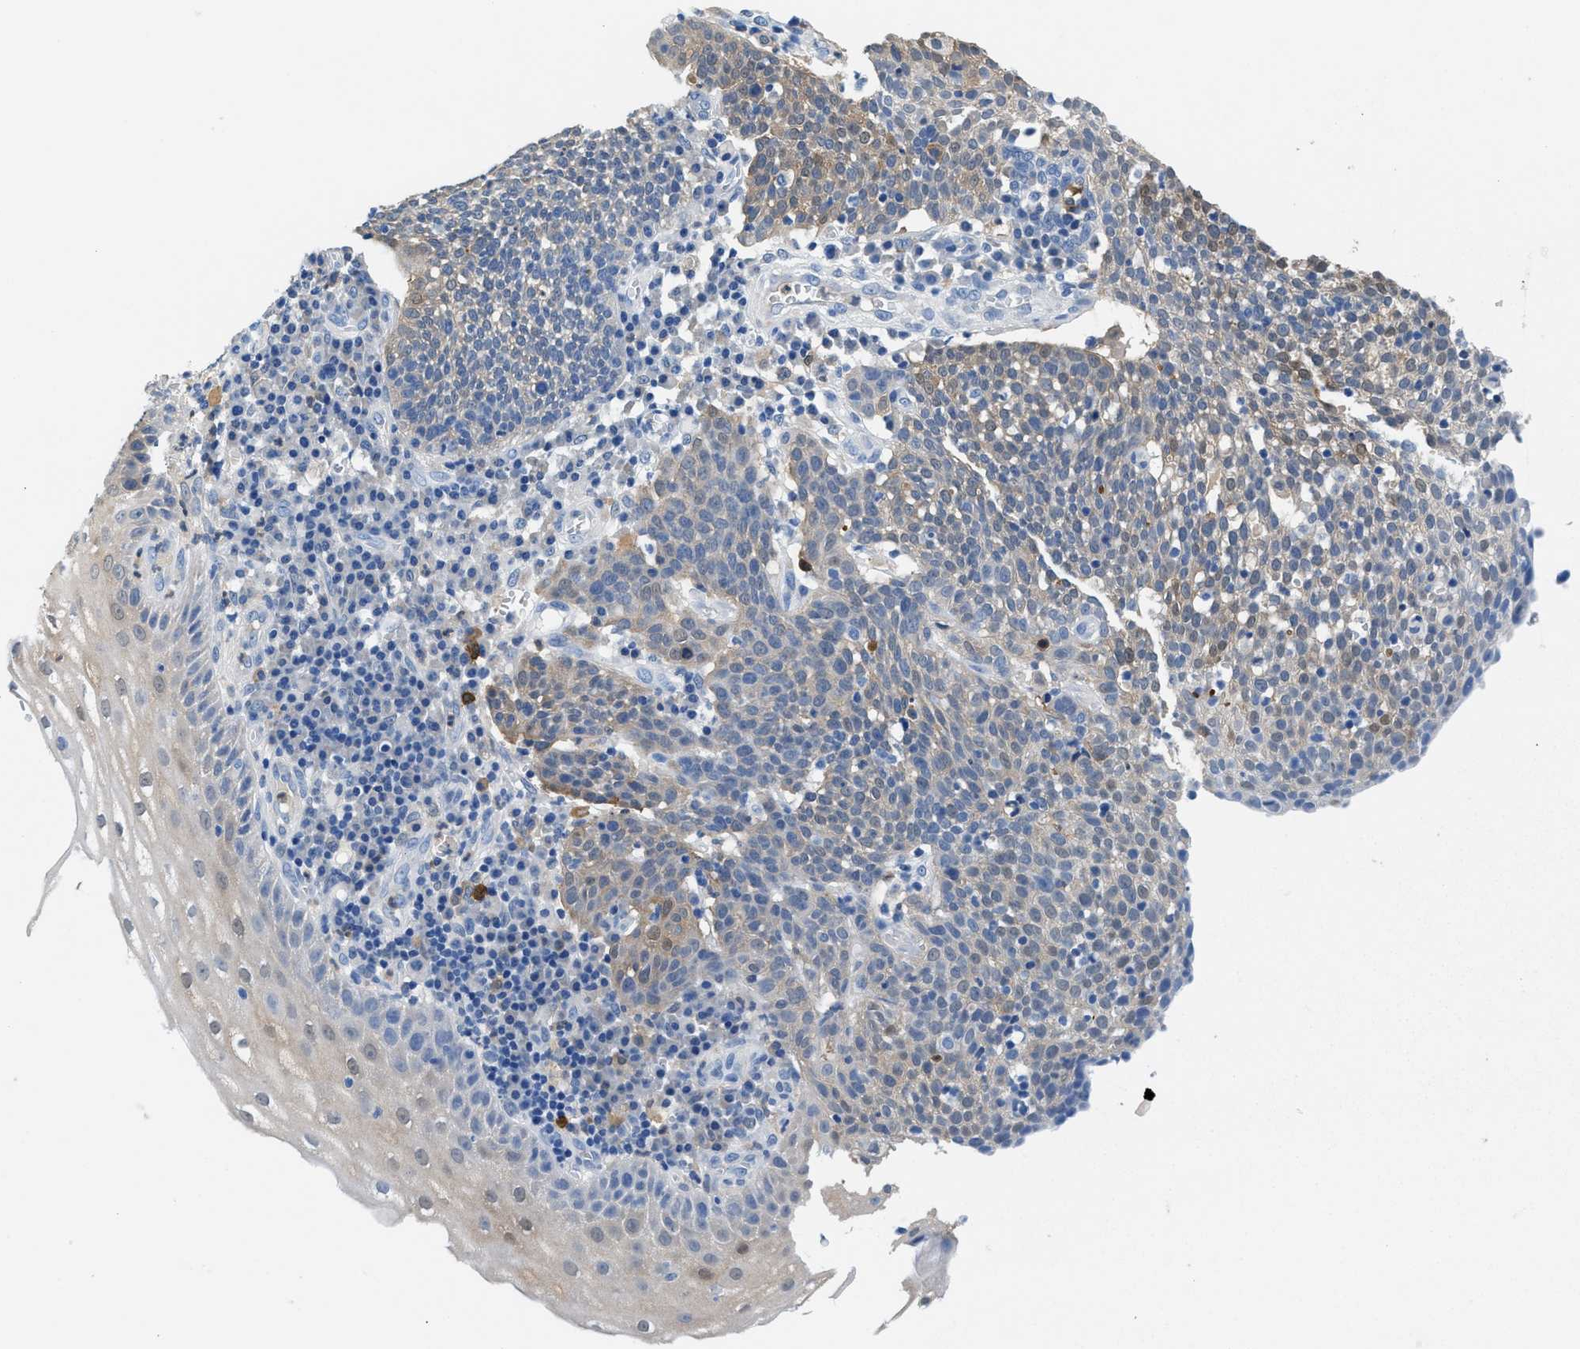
{"staining": {"intensity": "weak", "quantity": "25%-75%", "location": "cytoplasmic/membranous"}, "tissue": "cervical cancer", "cell_type": "Tumor cells", "image_type": "cancer", "snomed": [{"axis": "morphology", "description": "Squamous cell carcinoma, NOS"}, {"axis": "topography", "description": "Cervix"}], "caption": "Protein analysis of cervical squamous cell carcinoma tissue demonstrates weak cytoplasmic/membranous expression in about 25%-75% of tumor cells. Immunohistochemistry stains the protein in brown and the nuclei are stained blue.", "gene": "FADS6", "patient": {"sex": "female", "age": 34}}